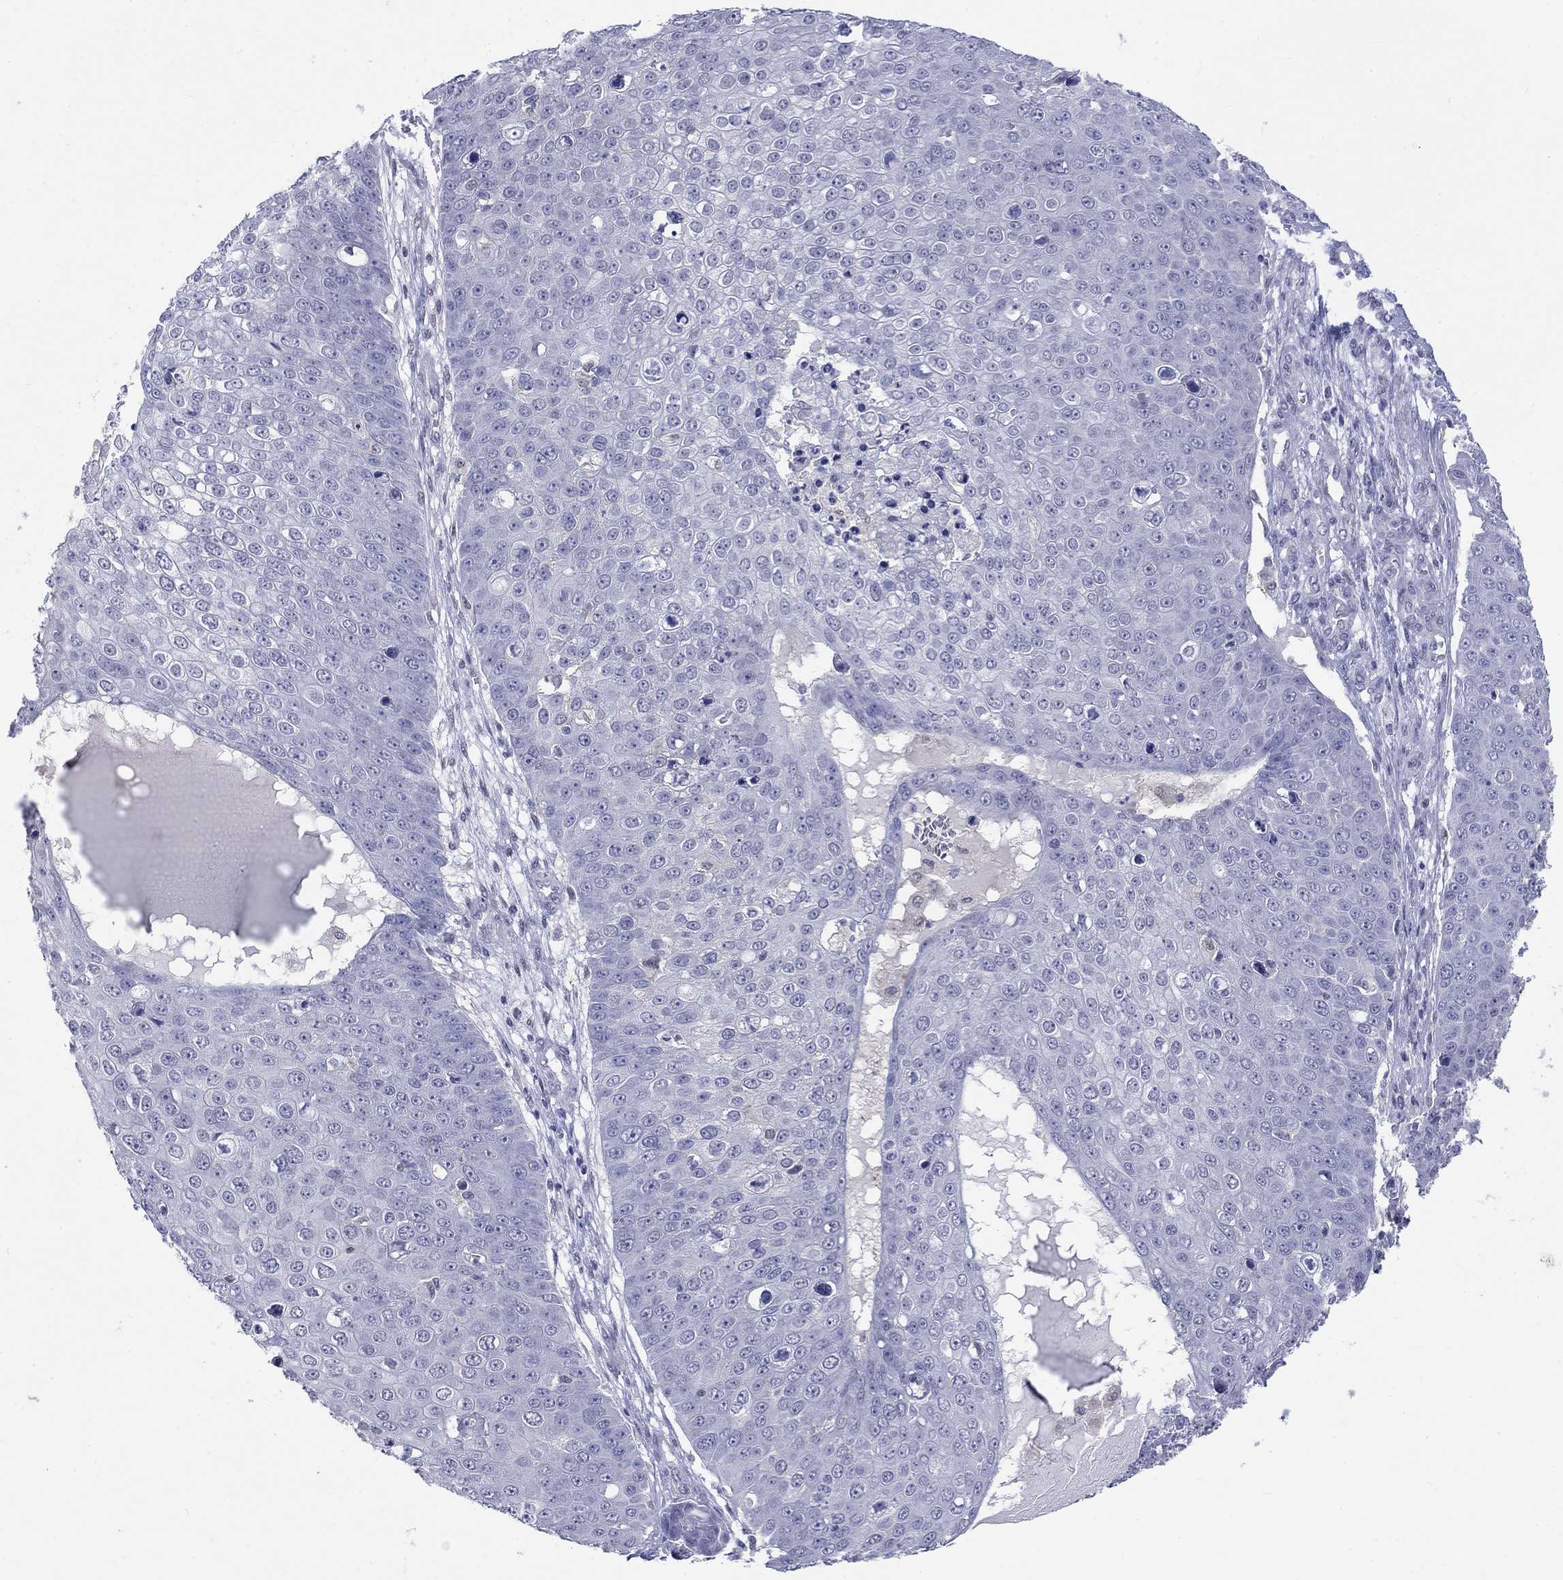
{"staining": {"intensity": "negative", "quantity": "none", "location": "none"}, "tissue": "skin cancer", "cell_type": "Tumor cells", "image_type": "cancer", "snomed": [{"axis": "morphology", "description": "Squamous cell carcinoma, NOS"}, {"axis": "topography", "description": "Skin"}], "caption": "There is no significant positivity in tumor cells of squamous cell carcinoma (skin).", "gene": "EGFLAM", "patient": {"sex": "male", "age": 71}}